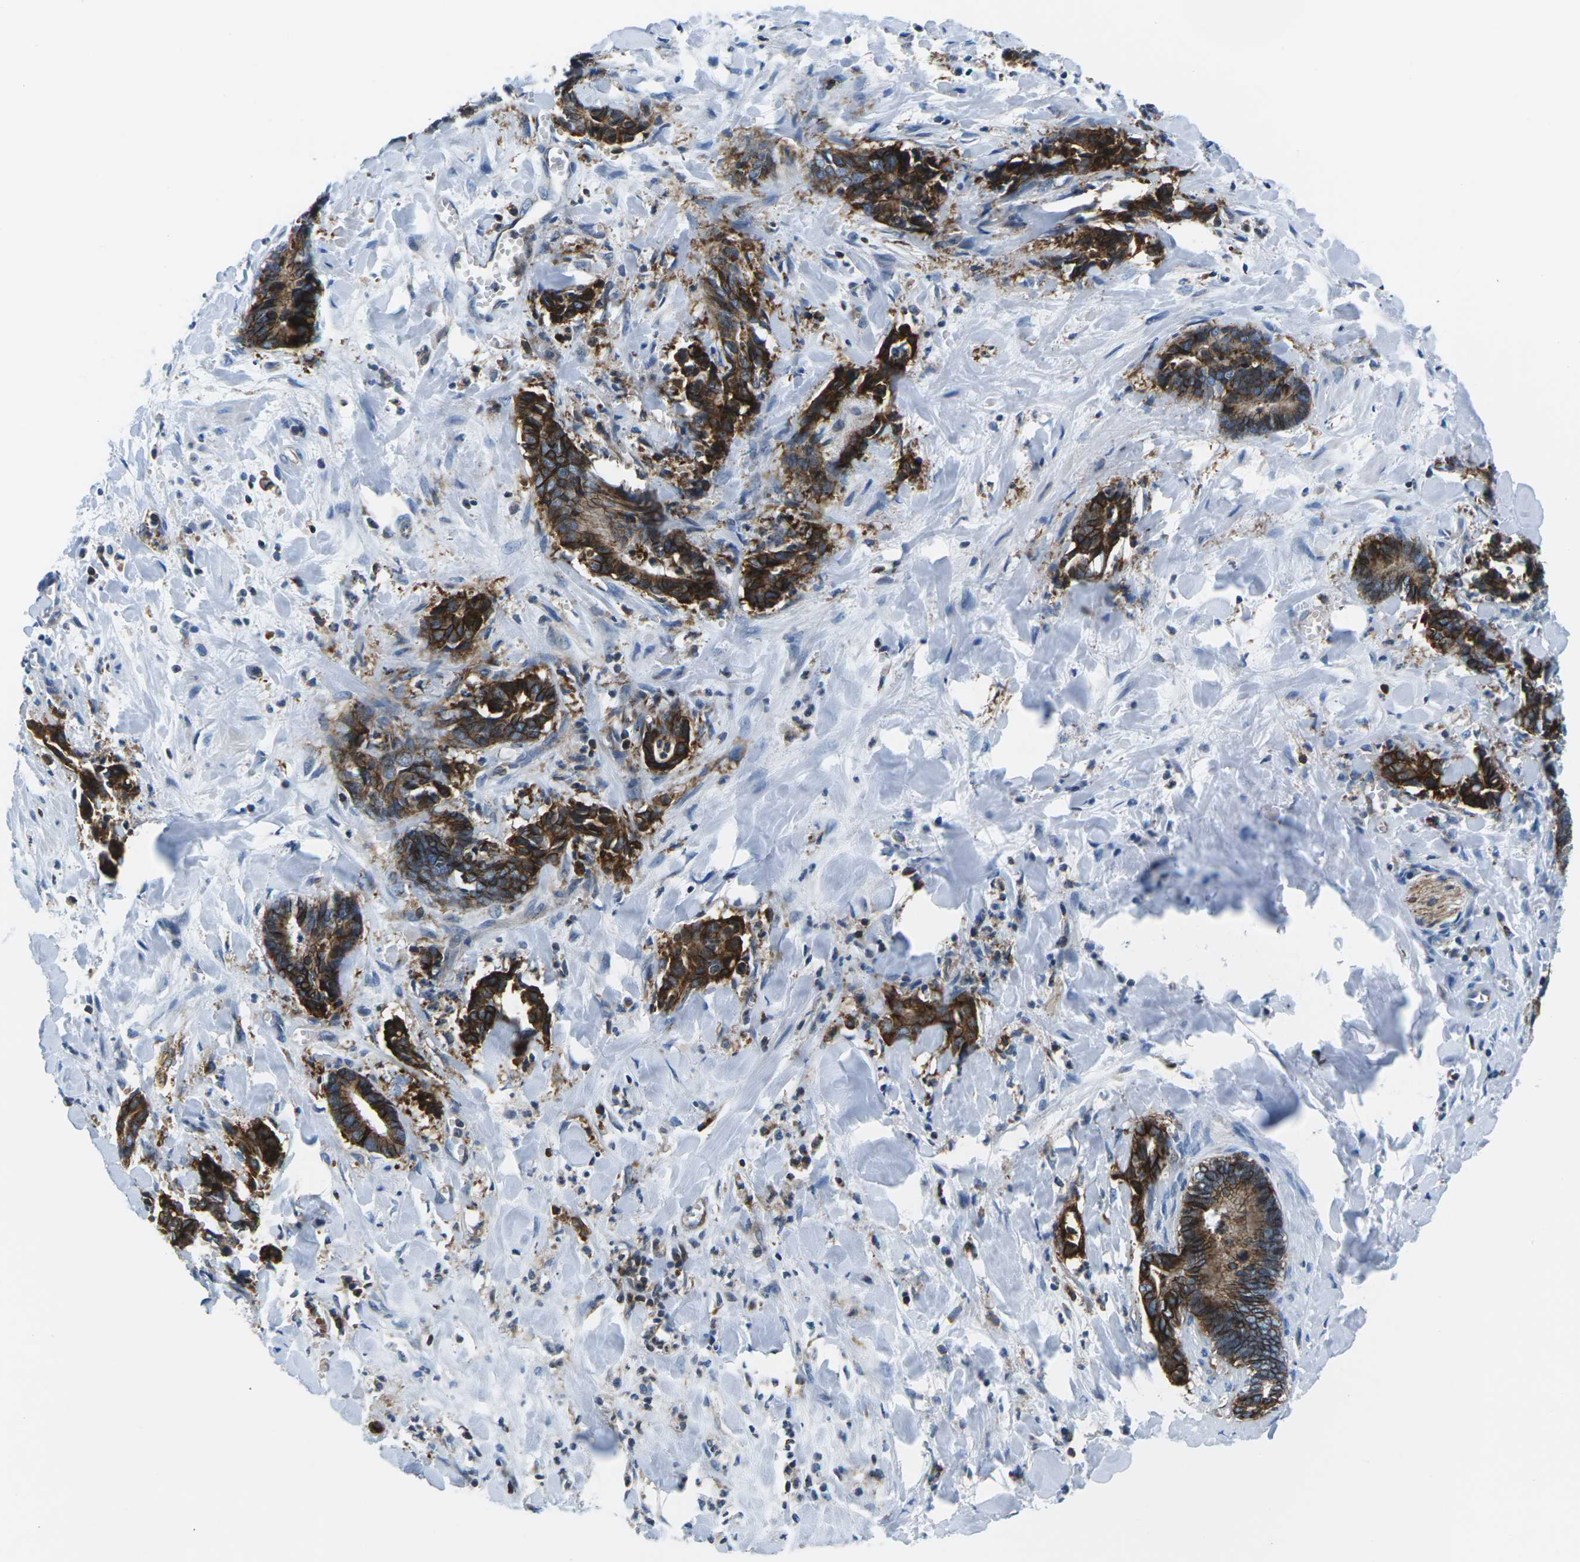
{"staining": {"intensity": "strong", "quantity": ">75%", "location": "cytoplasmic/membranous"}, "tissue": "cervical cancer", "cell_type": "Tumor cells", "image_type": "cancer", "snomed": [{"axis": "morphology", "description": "Adenocarcinoma, NOS"}, {"axis": "topography", "description": "Cervix"}], "caption": "An immunohistochemistry (IHC) micrograph of tumor tissue is shown. Protein staining in brown labels strong cytoplasmic/membranous positivity in cervical adenocarcinoma within tumor cells.", "gene": "SOCS4", "patient": {"sex": "female", "age": 44}}